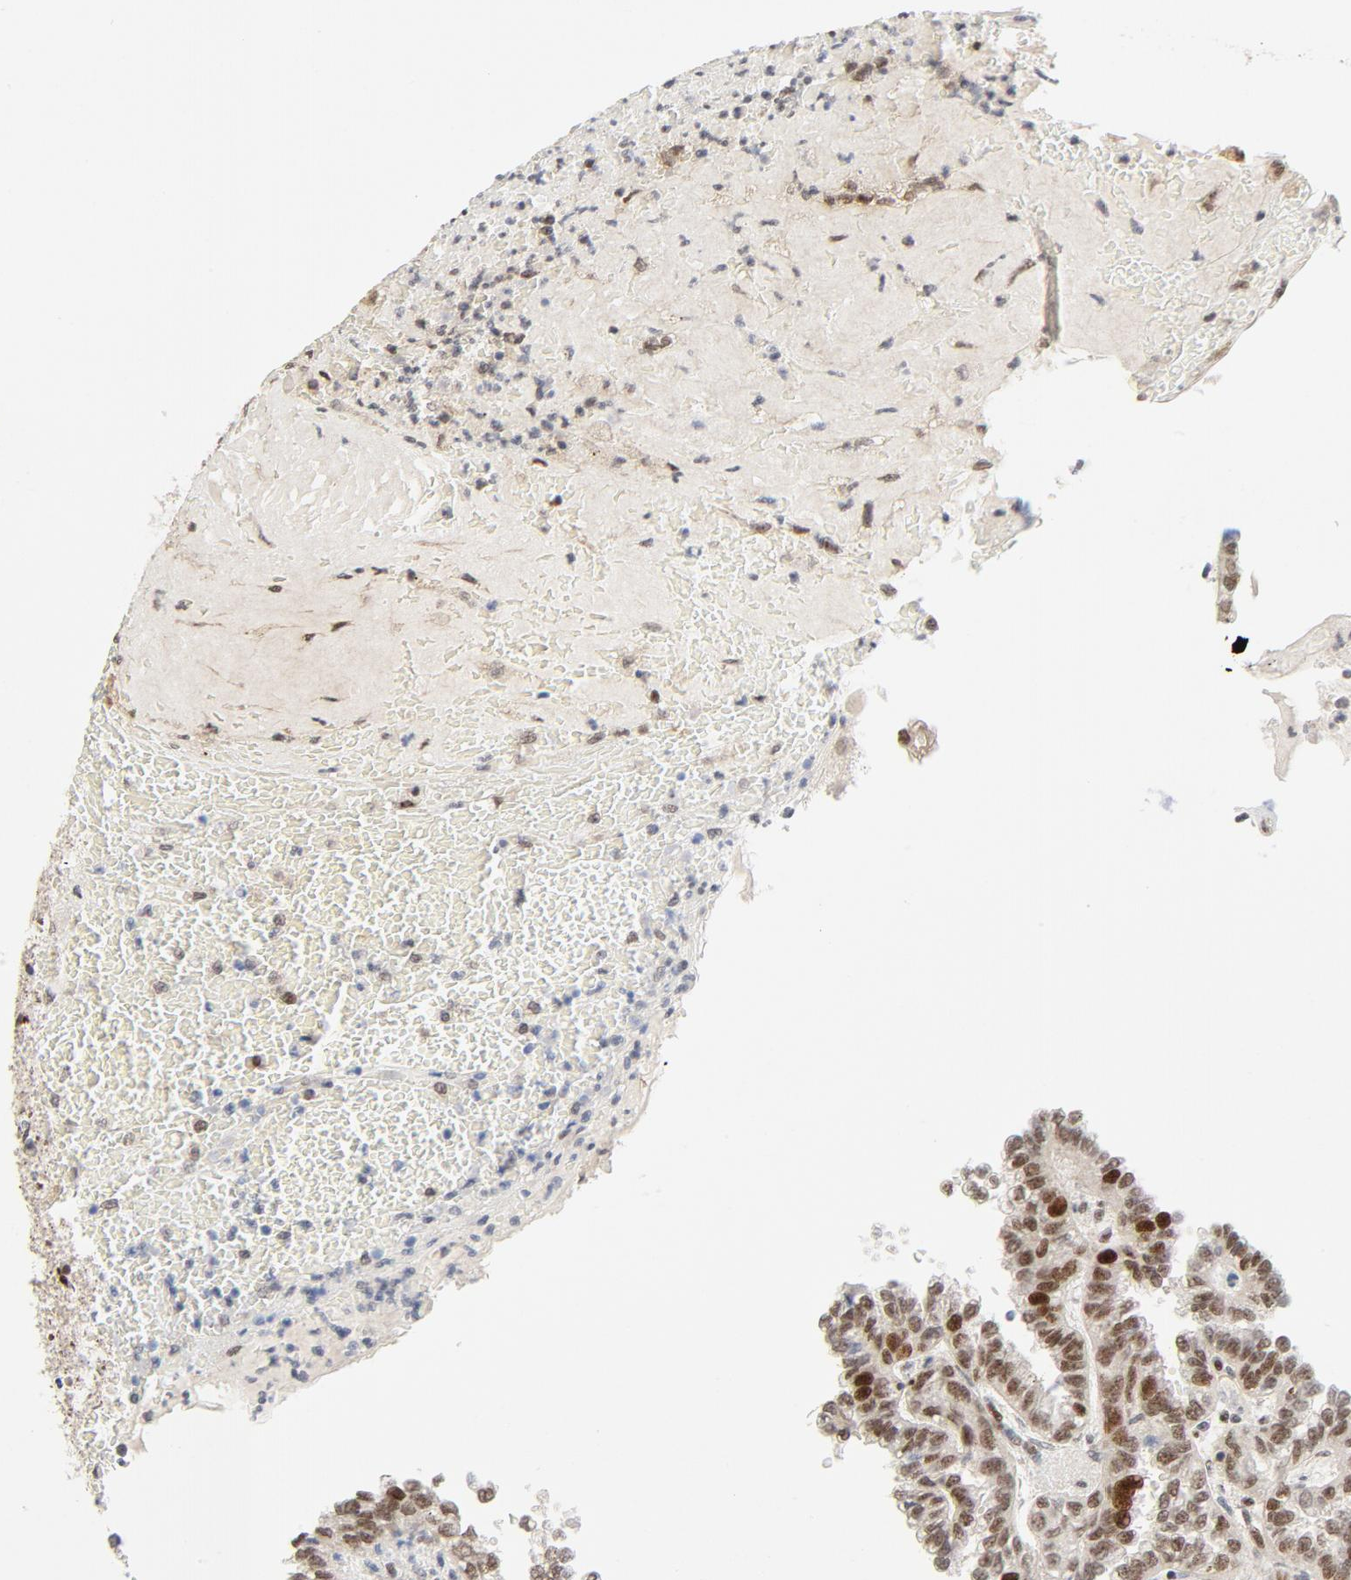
{"staining": {"intensity": "moderate", "quantity": "25%-75%", "location": "nuclear"}, "tissue": "renal cancer", "cell_type": "Tumor cells", "image_type": "cancer", "snomed": [{"axis": "morphology", "description": "Inflammation, NOS"}, {"axis": "morphology", "description": "Adenocarcinoma, NOS"}, {"axis": "topography", "description": "Kidney"}], "caption": "DAB immunohistochemical staining of renal cancer (adenocarcinoma) displays moderate nuclear protein positivity in approximately 25%-75% of tumor cells.", "gene": "GTF2I", "patient": {"sex": "male", "age": 68}}